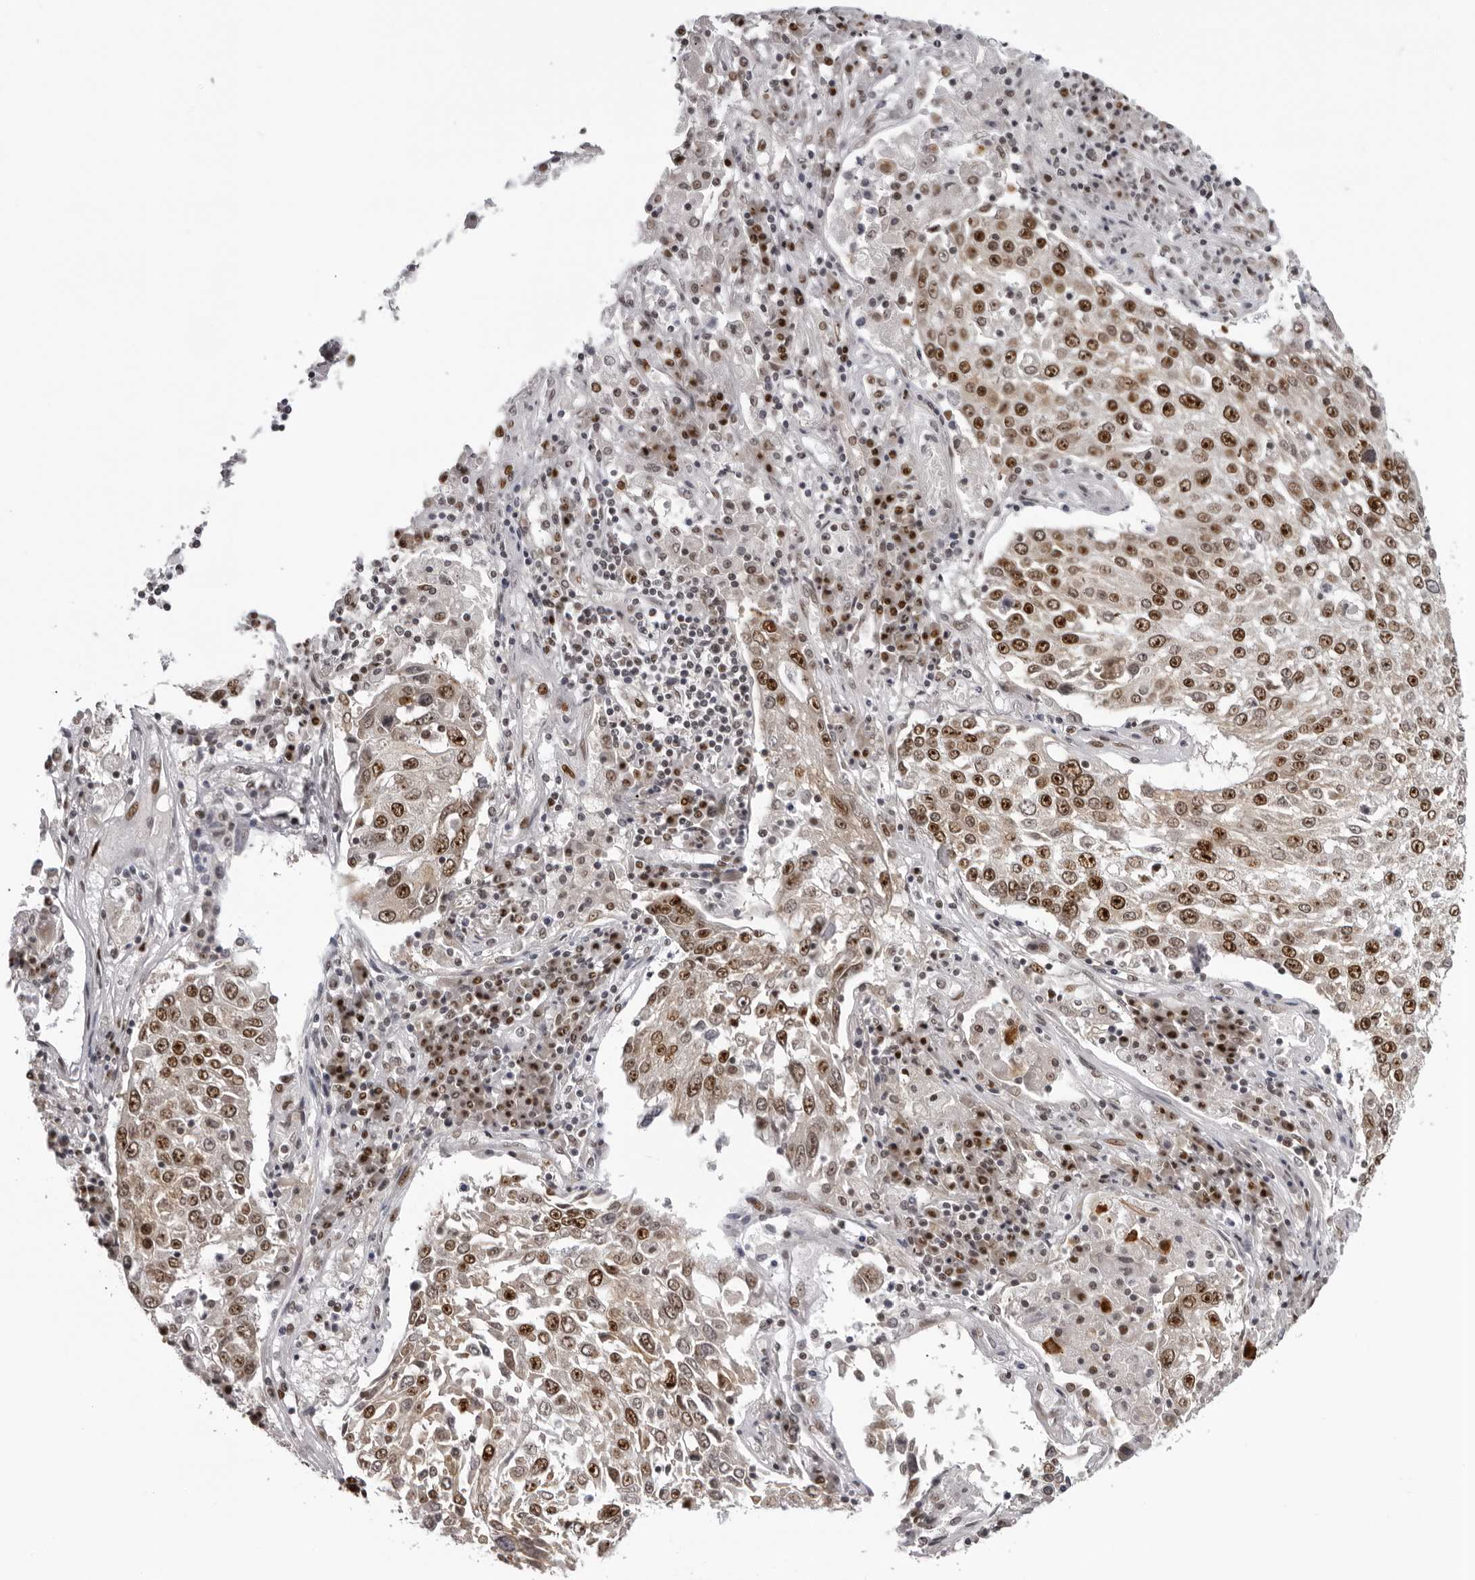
{"staining": {"intensity": "moderate", "quantity": ">75%", "location": "nuclear"}, "tissue": "lung cancer", "cell_type": "Tumor cells", "image_type": "cancer", "snomed": [{"axis": "morphology", "description": "Squamous cell carcinoma, NOS"}, {"axis": "topography", "description": "Lung"}], "caption": "Lung cancer (squamous cell carcinoma) was stained to show a protein in brown. There is medium levels of moderate nuclear expression in about >75% of tumor cells.", "gene": "HEXIM2", "patient": {"sex": "male", "age": 65}}